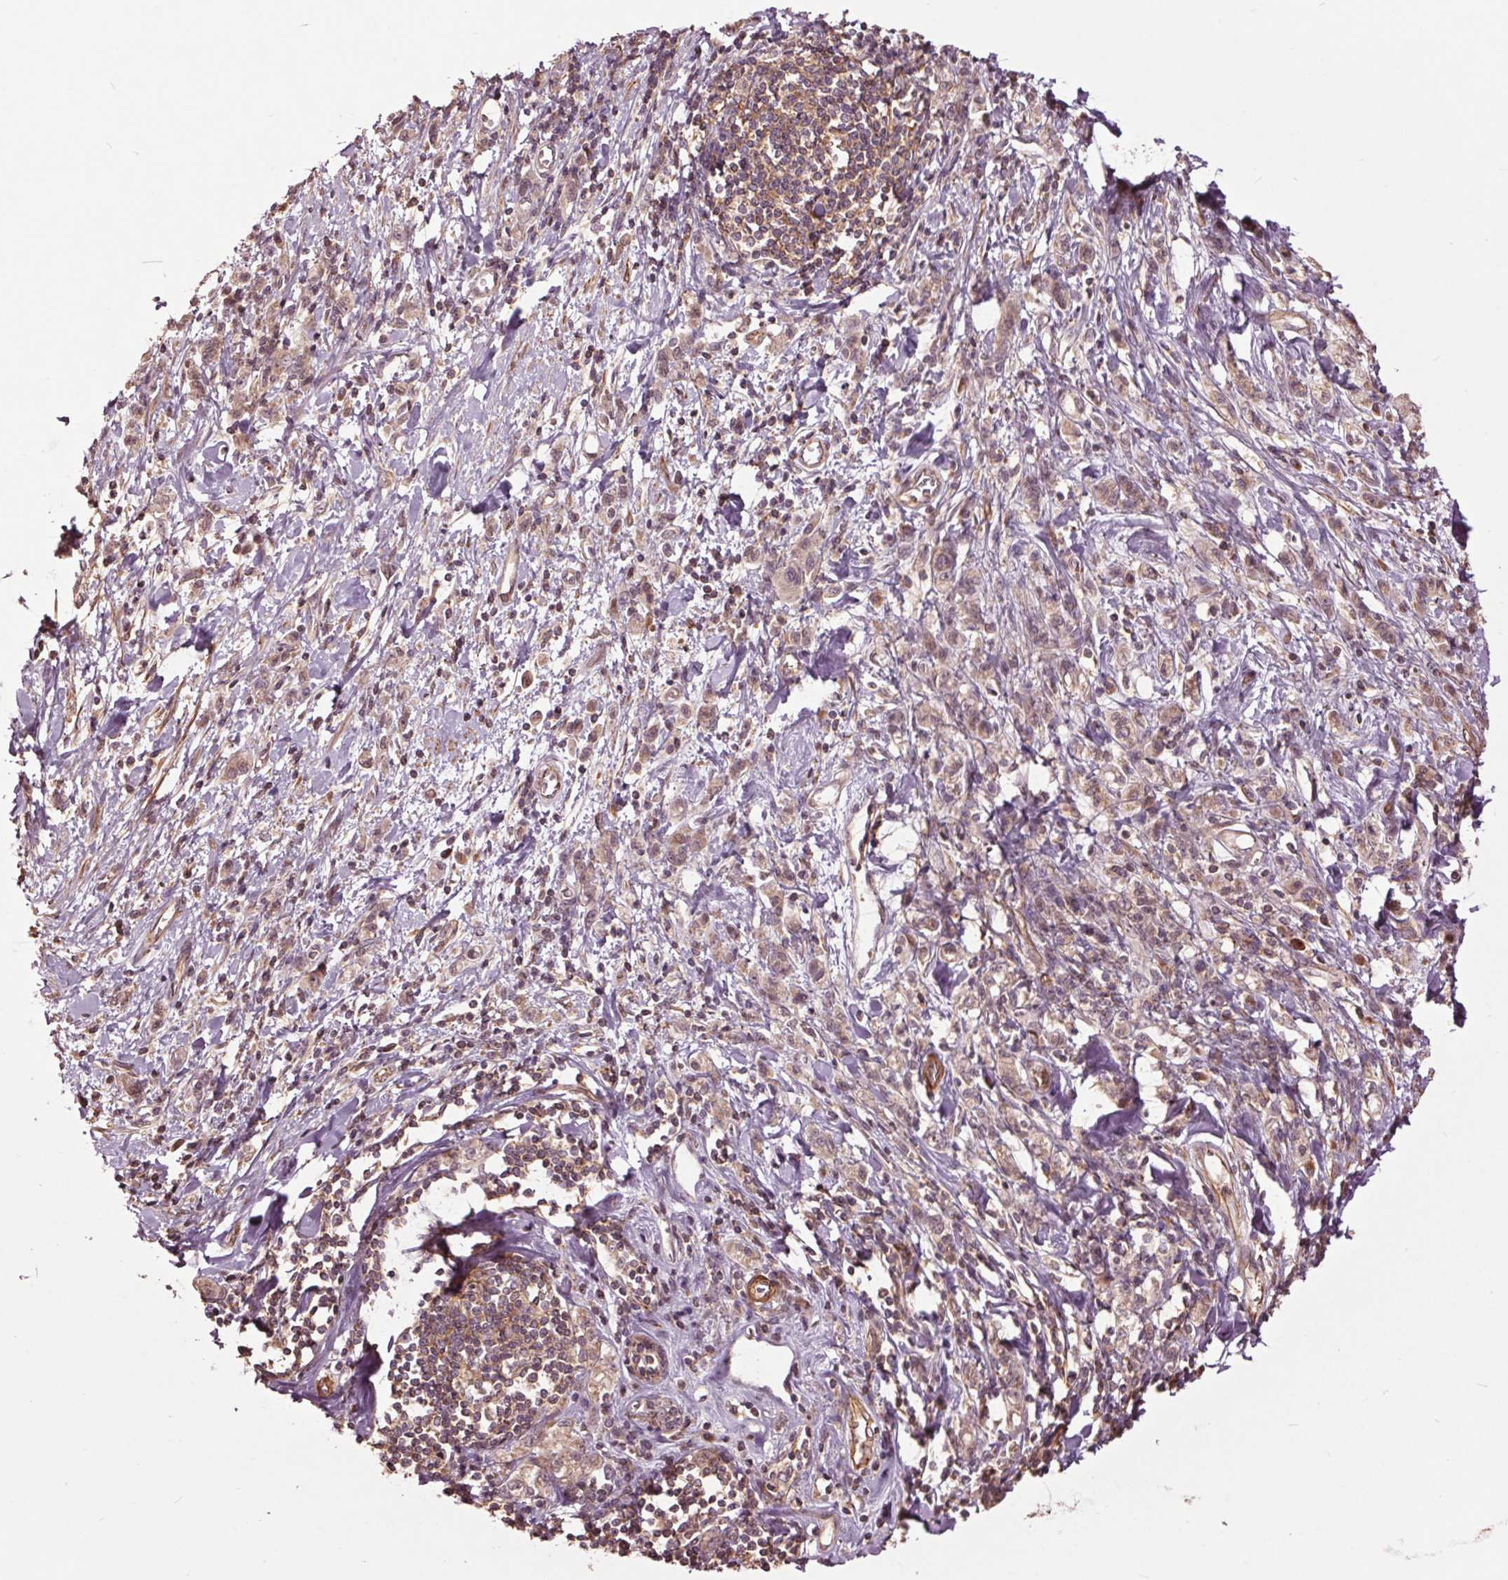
{"staining": {"intensity": "weak", "quantity": ">75%", "location": "cytoplasmic/membranous,nuclear"}, "tissue": "stomach cancer", "cell_type": "Tumor cells", "image_type": "cancer", "snomed": [{"axis": "morphology", "description": "Adenocarcinoma, NOS"}, {"axis": "topography", "description": "Stomach"}], "caption": "Protein staining demonstrates weak cytoplasmic/membranous and nuclear staining in approximately >75% of tumor cells in stomach adenocarcinoma.", "gene": "CEP95", "patient": {"sex": "male", "age": 77}}